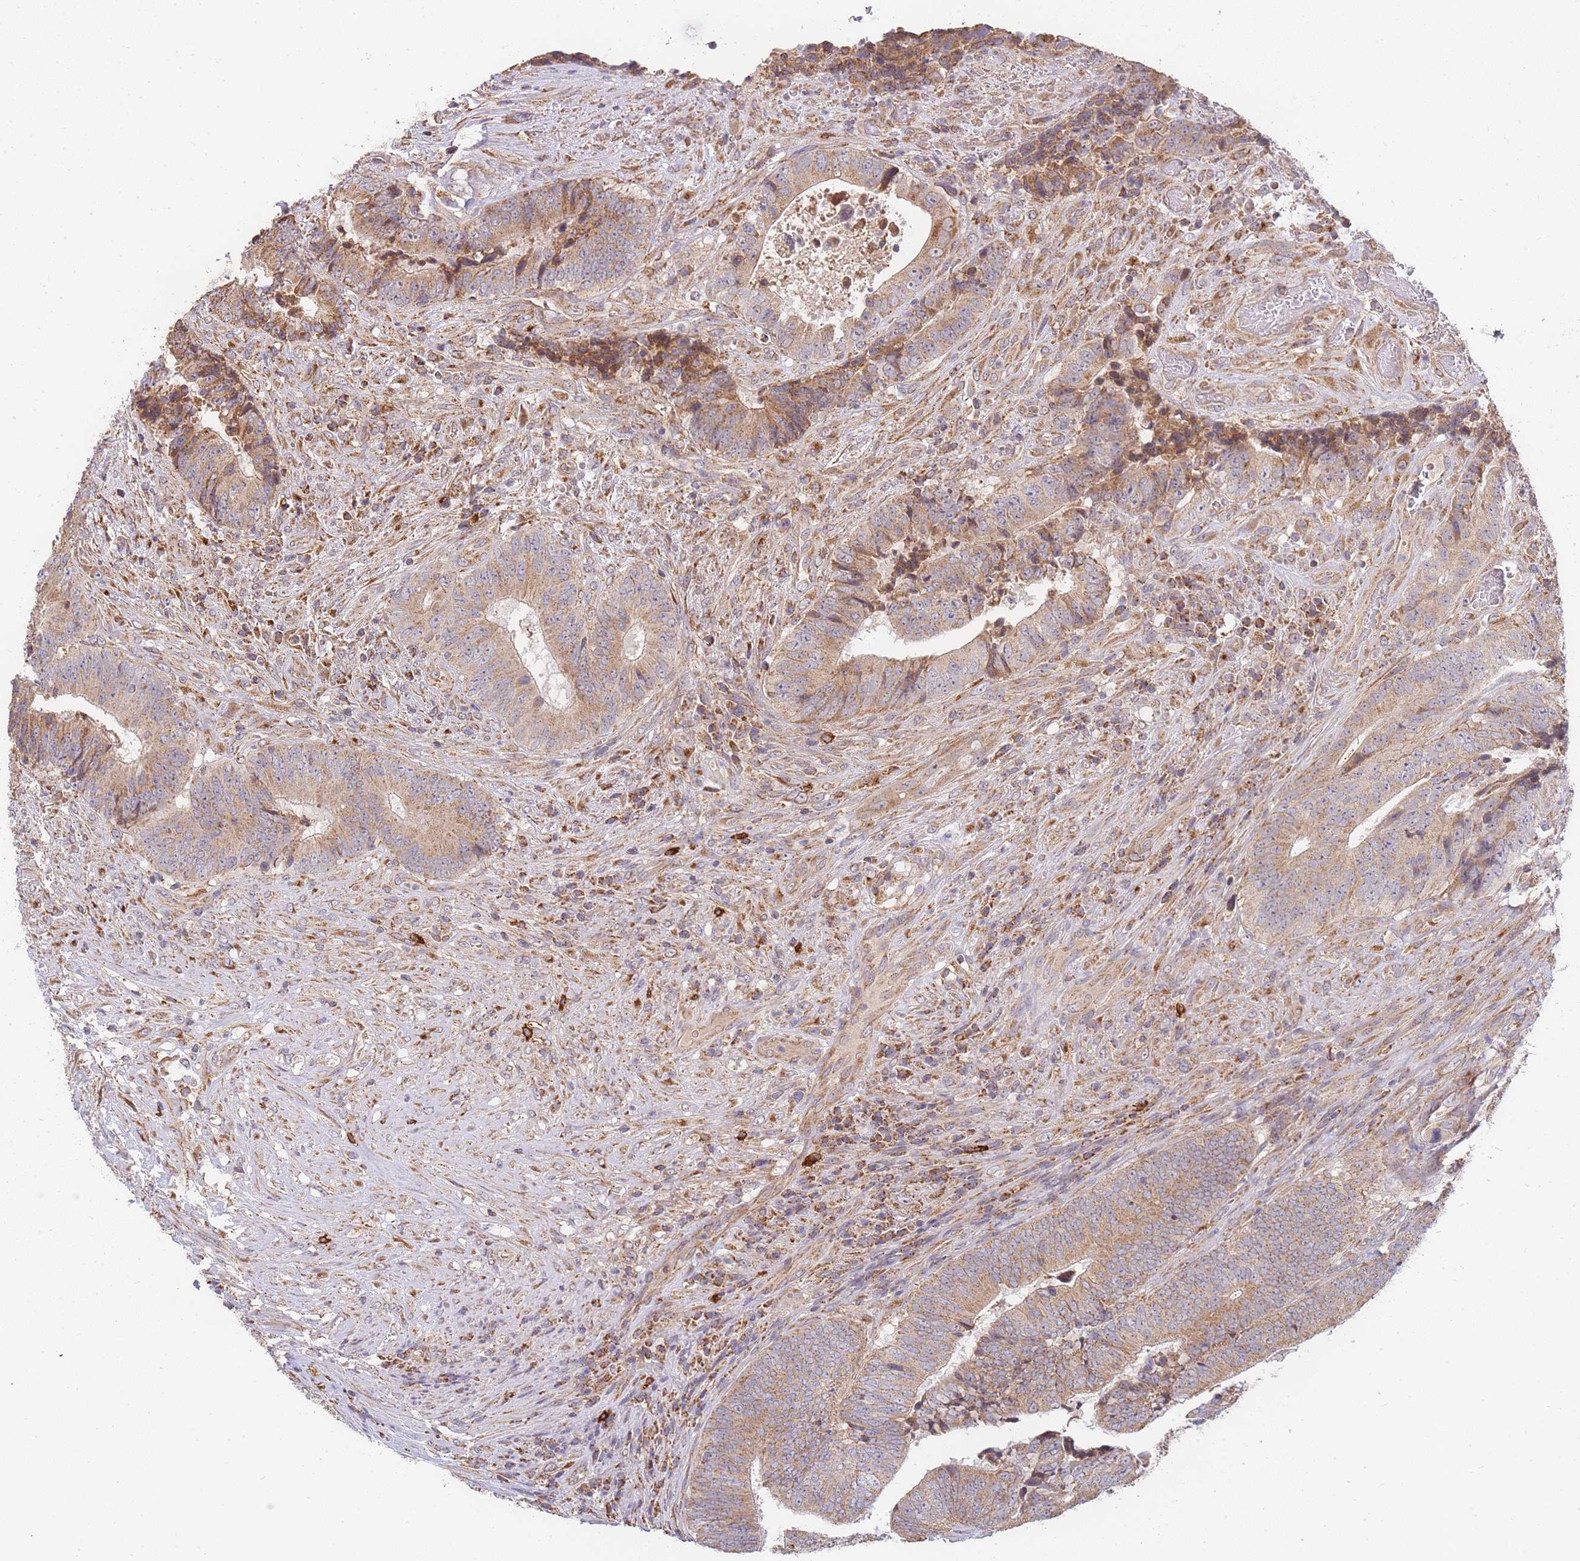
{"staining": {"intensity": "moderate", "quantity": ">75%", "location": "cytoplasmic/membranous"}, "tissue": "colorectal cancer", "cell_type": "Tumor cells", "image_type": "cancer", "snomed": [{"axis": "morphology", "description": "Adenocarcinoma, NOS"}, {"axis": "topography", "description": "Rectum"}], "caption": "A high-resolution micrograph shows IHC staining of colorectal cancer, which demonstrates moderate cytoplasmic/membranous staining in approximately >75% of tumor cells. Using DAB (brown) and hematoxylin (blue) stains, captured at high magnification using brightfield microscopy.", "gene": "ADCY9", "patient": {"sex": "male", "age": 72}}